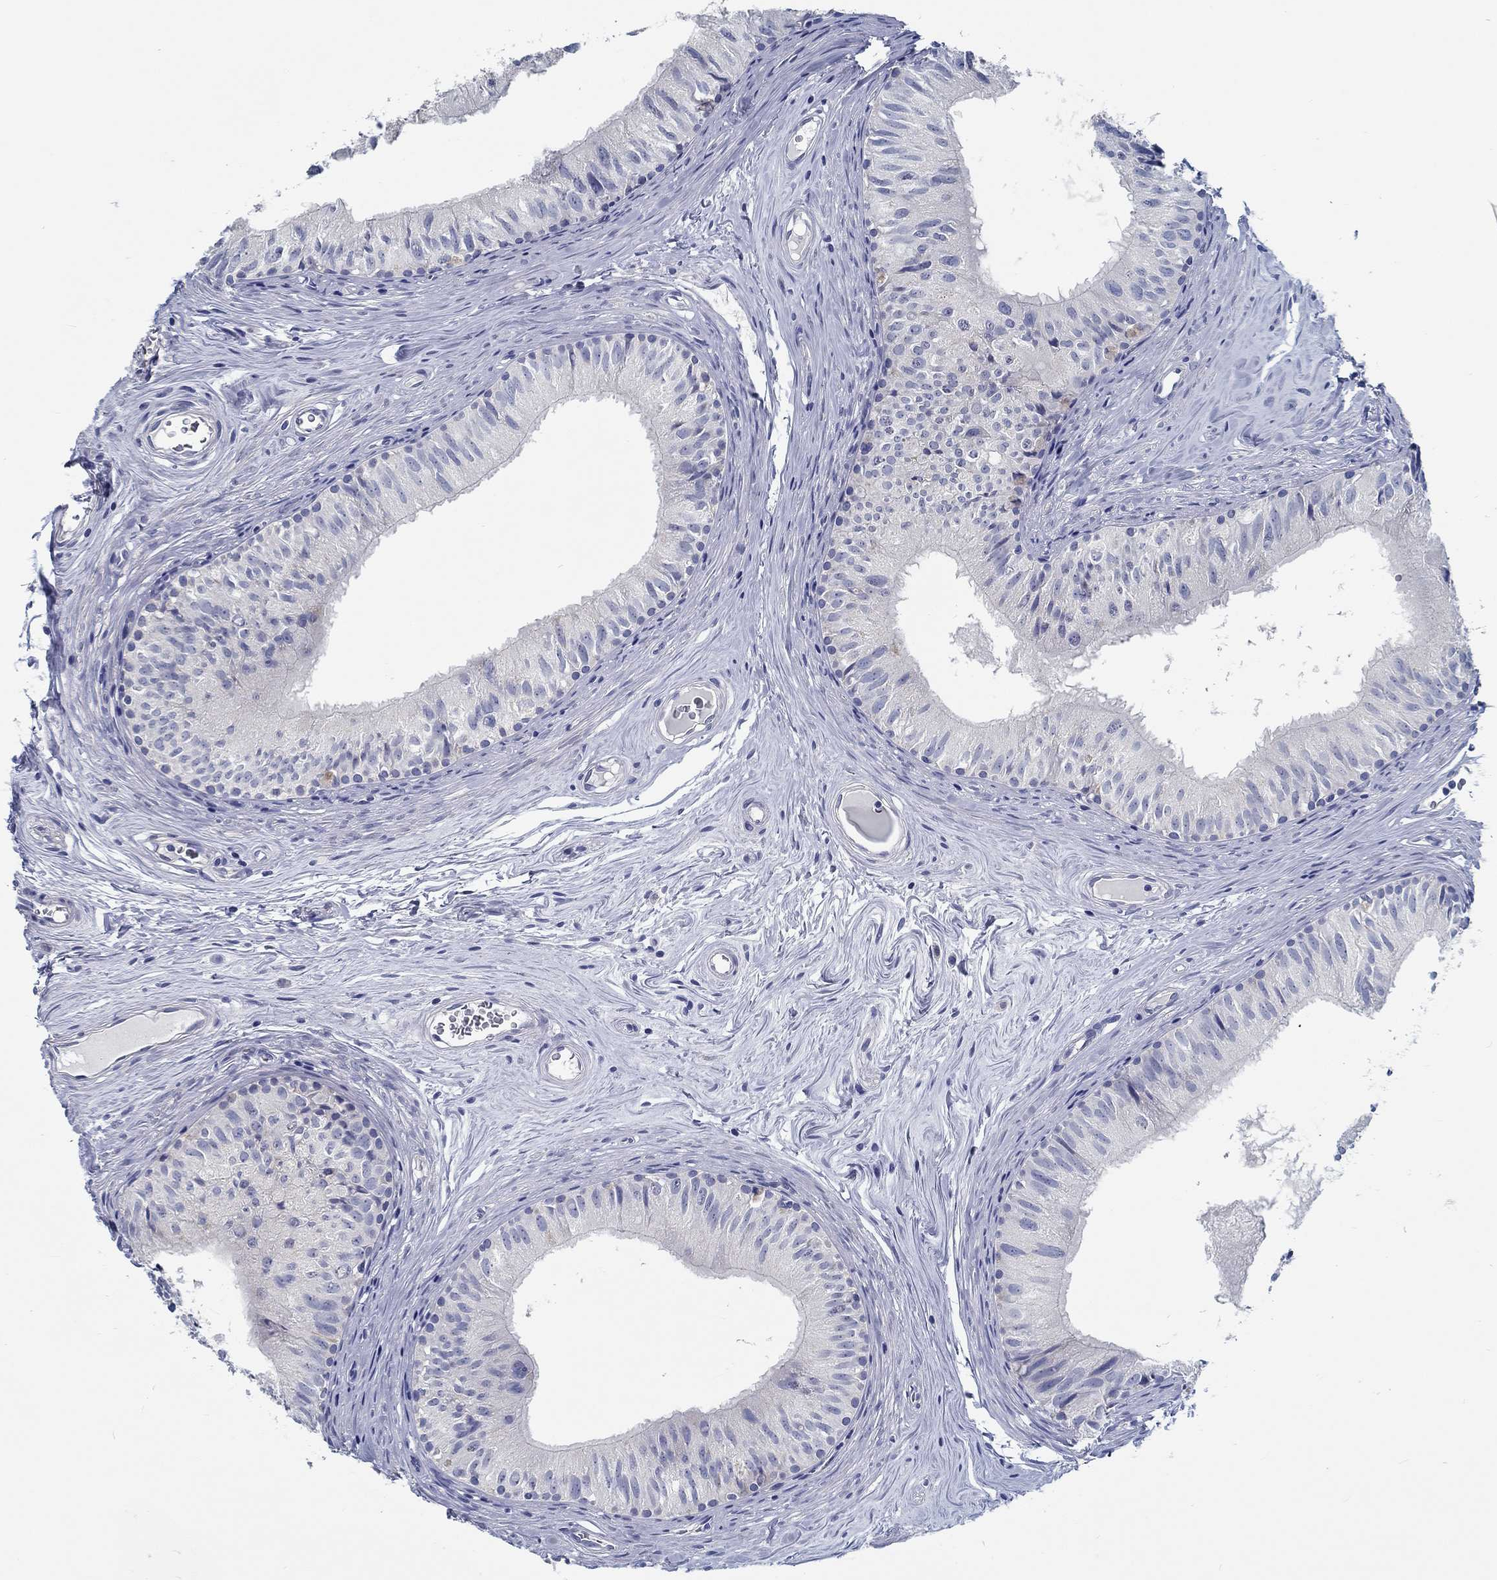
{"staining": {"intensity": "negative", "quantity": "none", "location": "none"}, "tissue": "epididymis", "cell_type": "Glandular cells", "image_type": "normal", "snomed": [{"axis": "morphology", "description": "Normal tissue, NOS"}, {"axis": "topography", "description": "Epididymis"}], "caption": "A photomicrograph of epididymis stained for a protein demonstrates no brown staining in glandular cells. The staining was performed using DAB to visualize the protein expression in brown, while the nuclei were stained in blue with hematoxylin (Magnification: 20x).", "gene": "MYBPC1", "patient": {"sex": "male", "age": 52}}